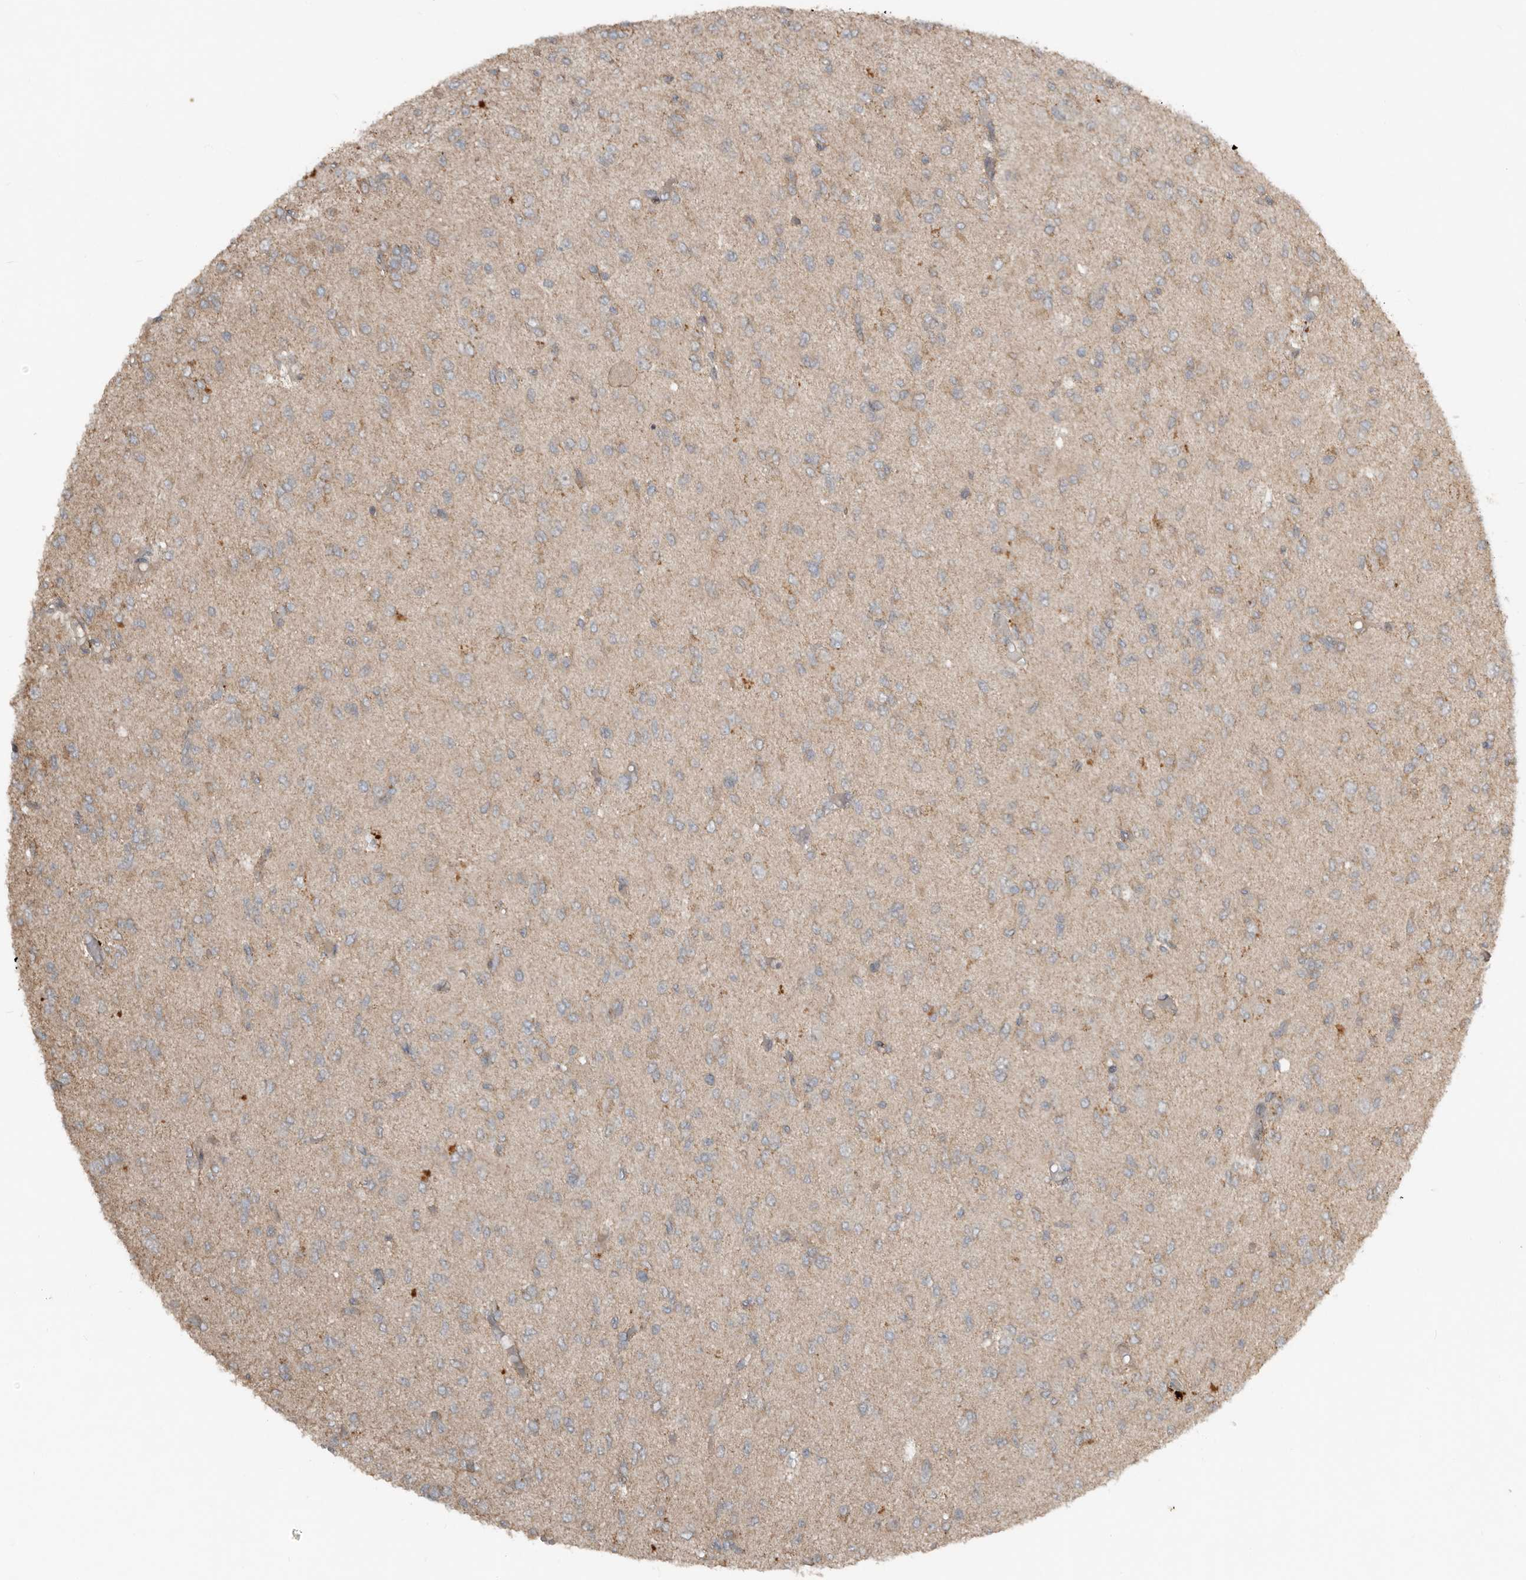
{"staining": {"intensity": "negative", "quantity": "none", "location": "none"}, "tissue": "glioma", "cell_type": "Tumor cells", "image_type": "cancer", "snomed": [{"axis": "morphology", "description": "Glioma, malignant, High grade"}, {"axis": "topography", "description": "Brain"}], "caption": "Malignant glioma (high-grade) was stained to show a protein in brown. There is no significant expression in tumor cells.", "gene": "TEAD3", "patient": {"sex": "female", "age": 59}}